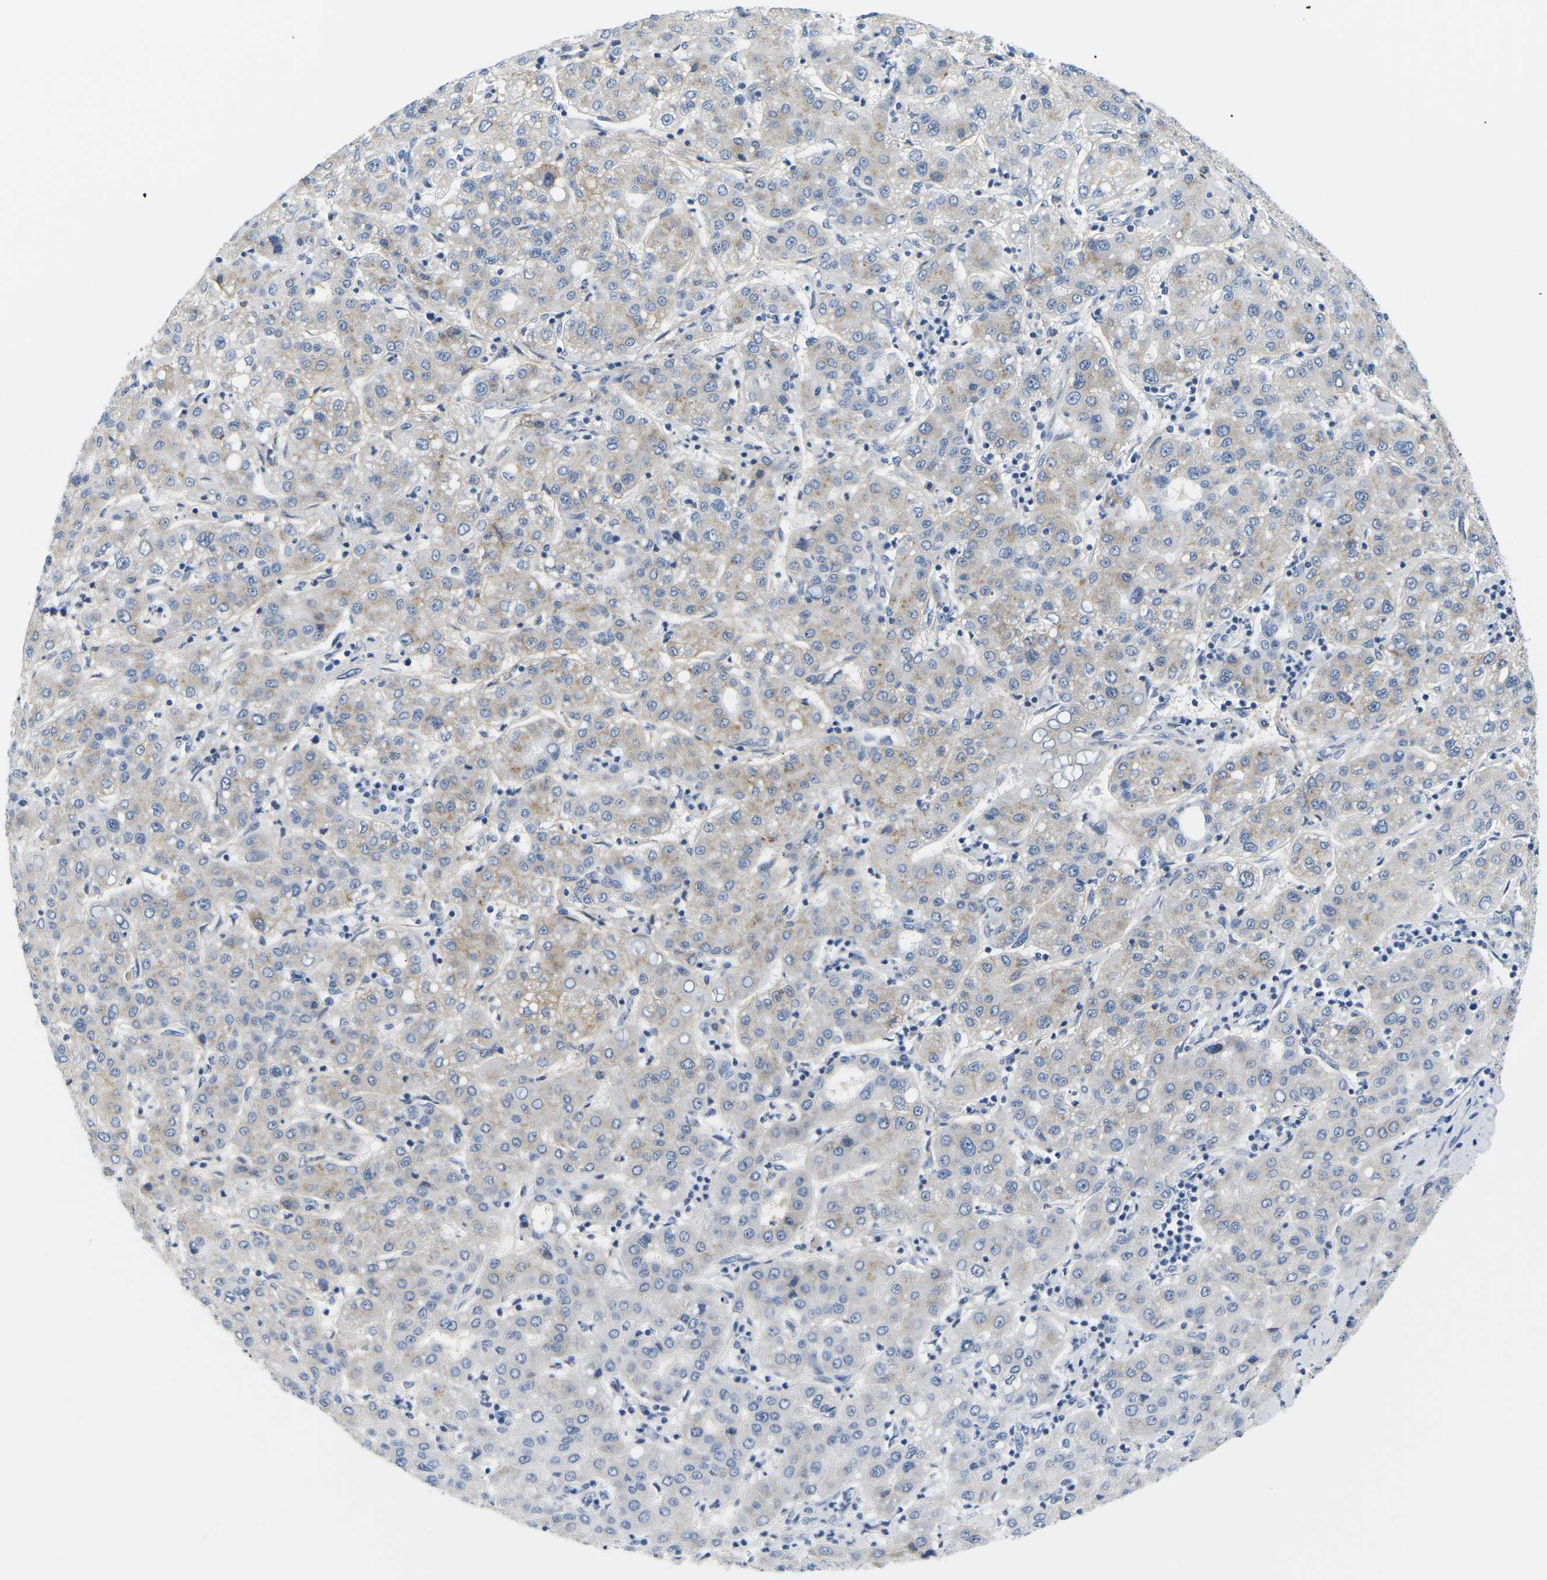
{"staining": {"intensity": "weak", "quantity": "<25%", "location": "cytoplasmic/membranous"}, "tissue": "liver cancer", "cell_type": "Tumor cells", "image_type": "cancer", "snomed": [{"axis": "morphology", "description": "Carcinoma, Hepatocellular, NOS"}, {"axis": "topography", "description": "Liver"}], "caption": "Tumor cells show no significant protein staining in liver cancer (hepatocellular carcinoma). Nuclei are stained in blue.", "gene": "APOB", "patient": {"sex": "male", "age": 65}}